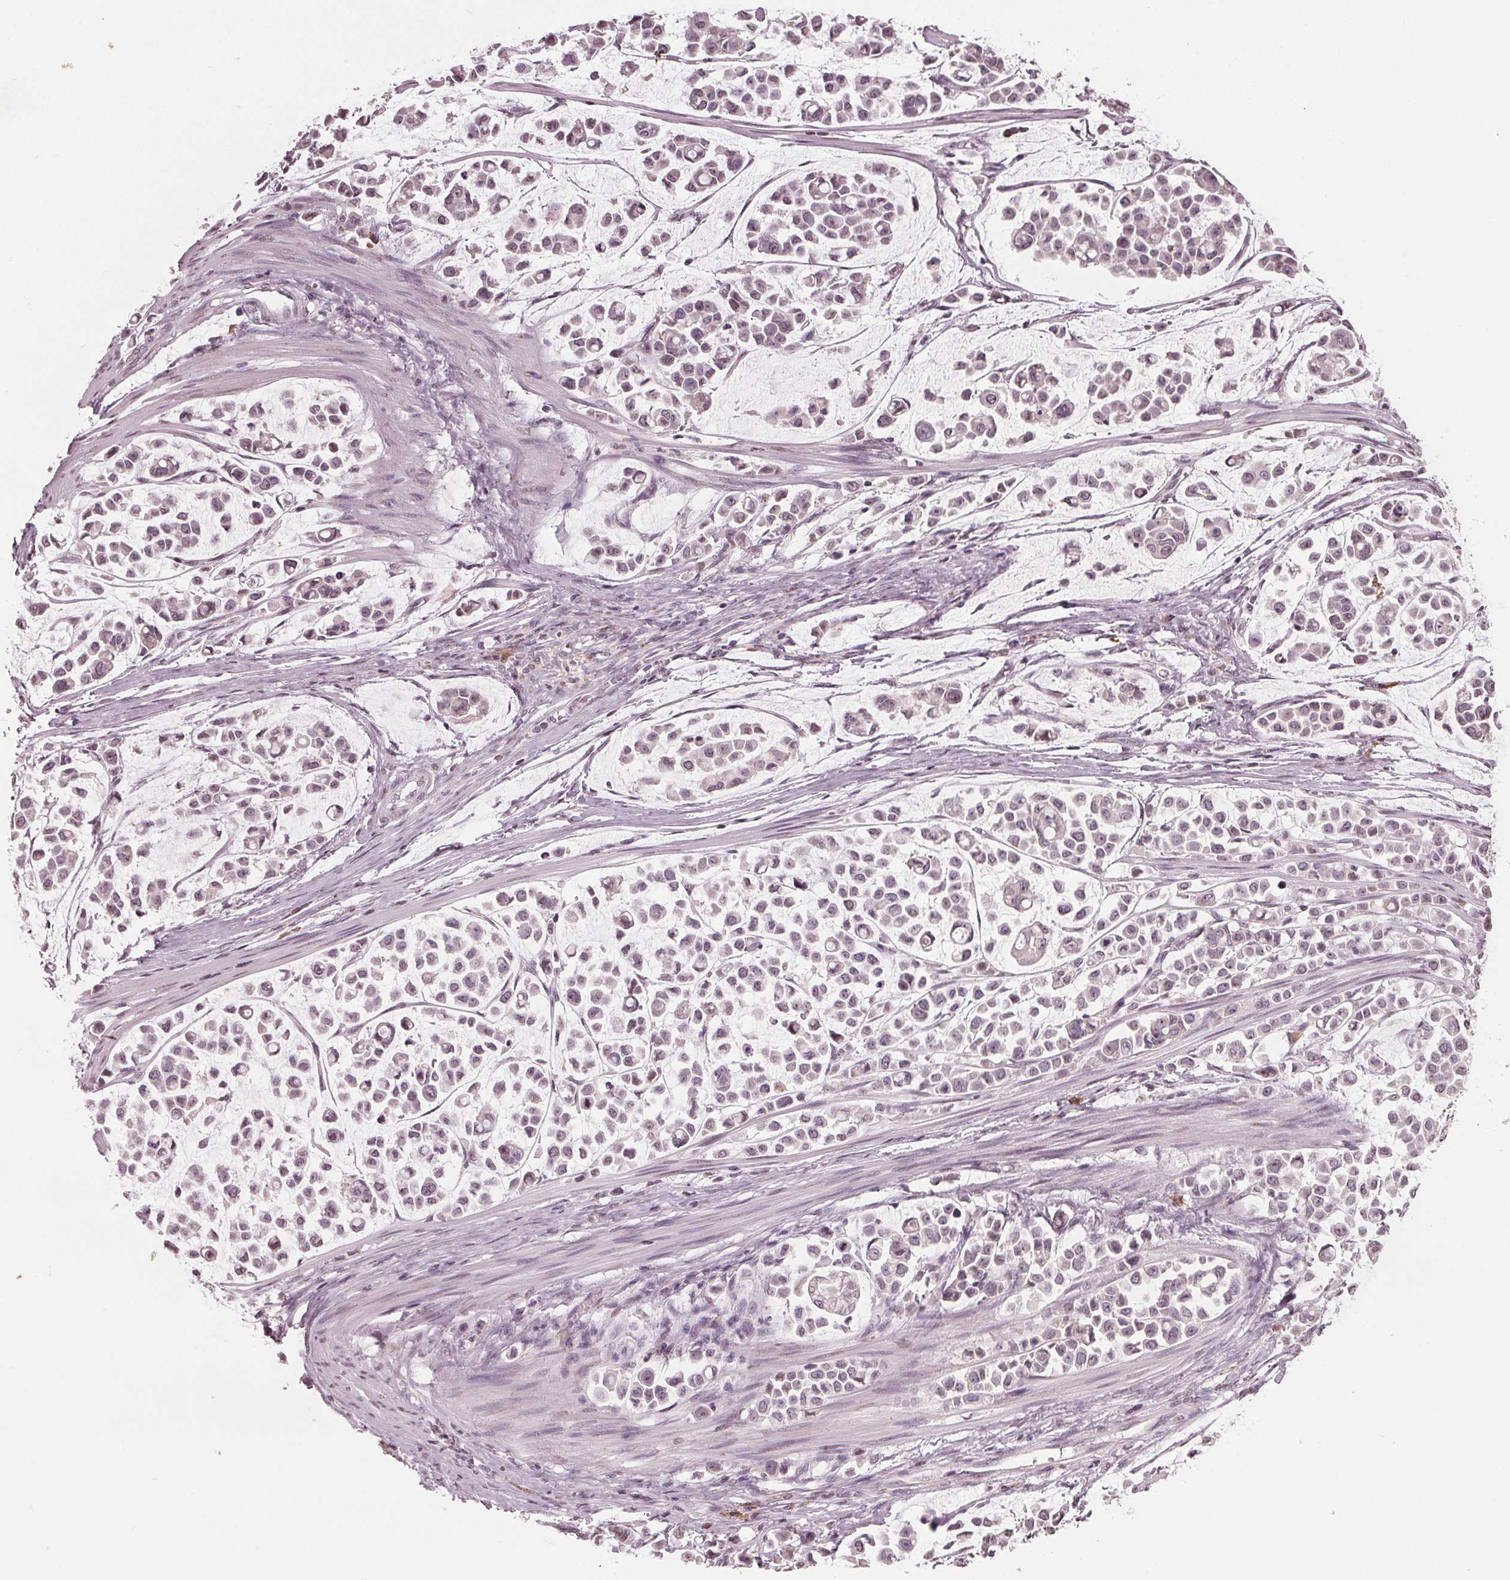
{"staining": {"intensity": "negative", "quantity": "none", "location": "none"}, "tissue": "stomach cancer", "cell_type": "Tumor cells", "image_type": "cancer", "snomed": [{"axis": "morphology", "description": "Adenocarcinoma, NOS"}, {"axis": "topography", "description": "Stomach"}], "caption": "A micrograph of human adenocarcinoma (stomach) is negative for staining in tumor cells.", "gene": "CXCL16", "patient": {"sex": "male", "age": 82}}